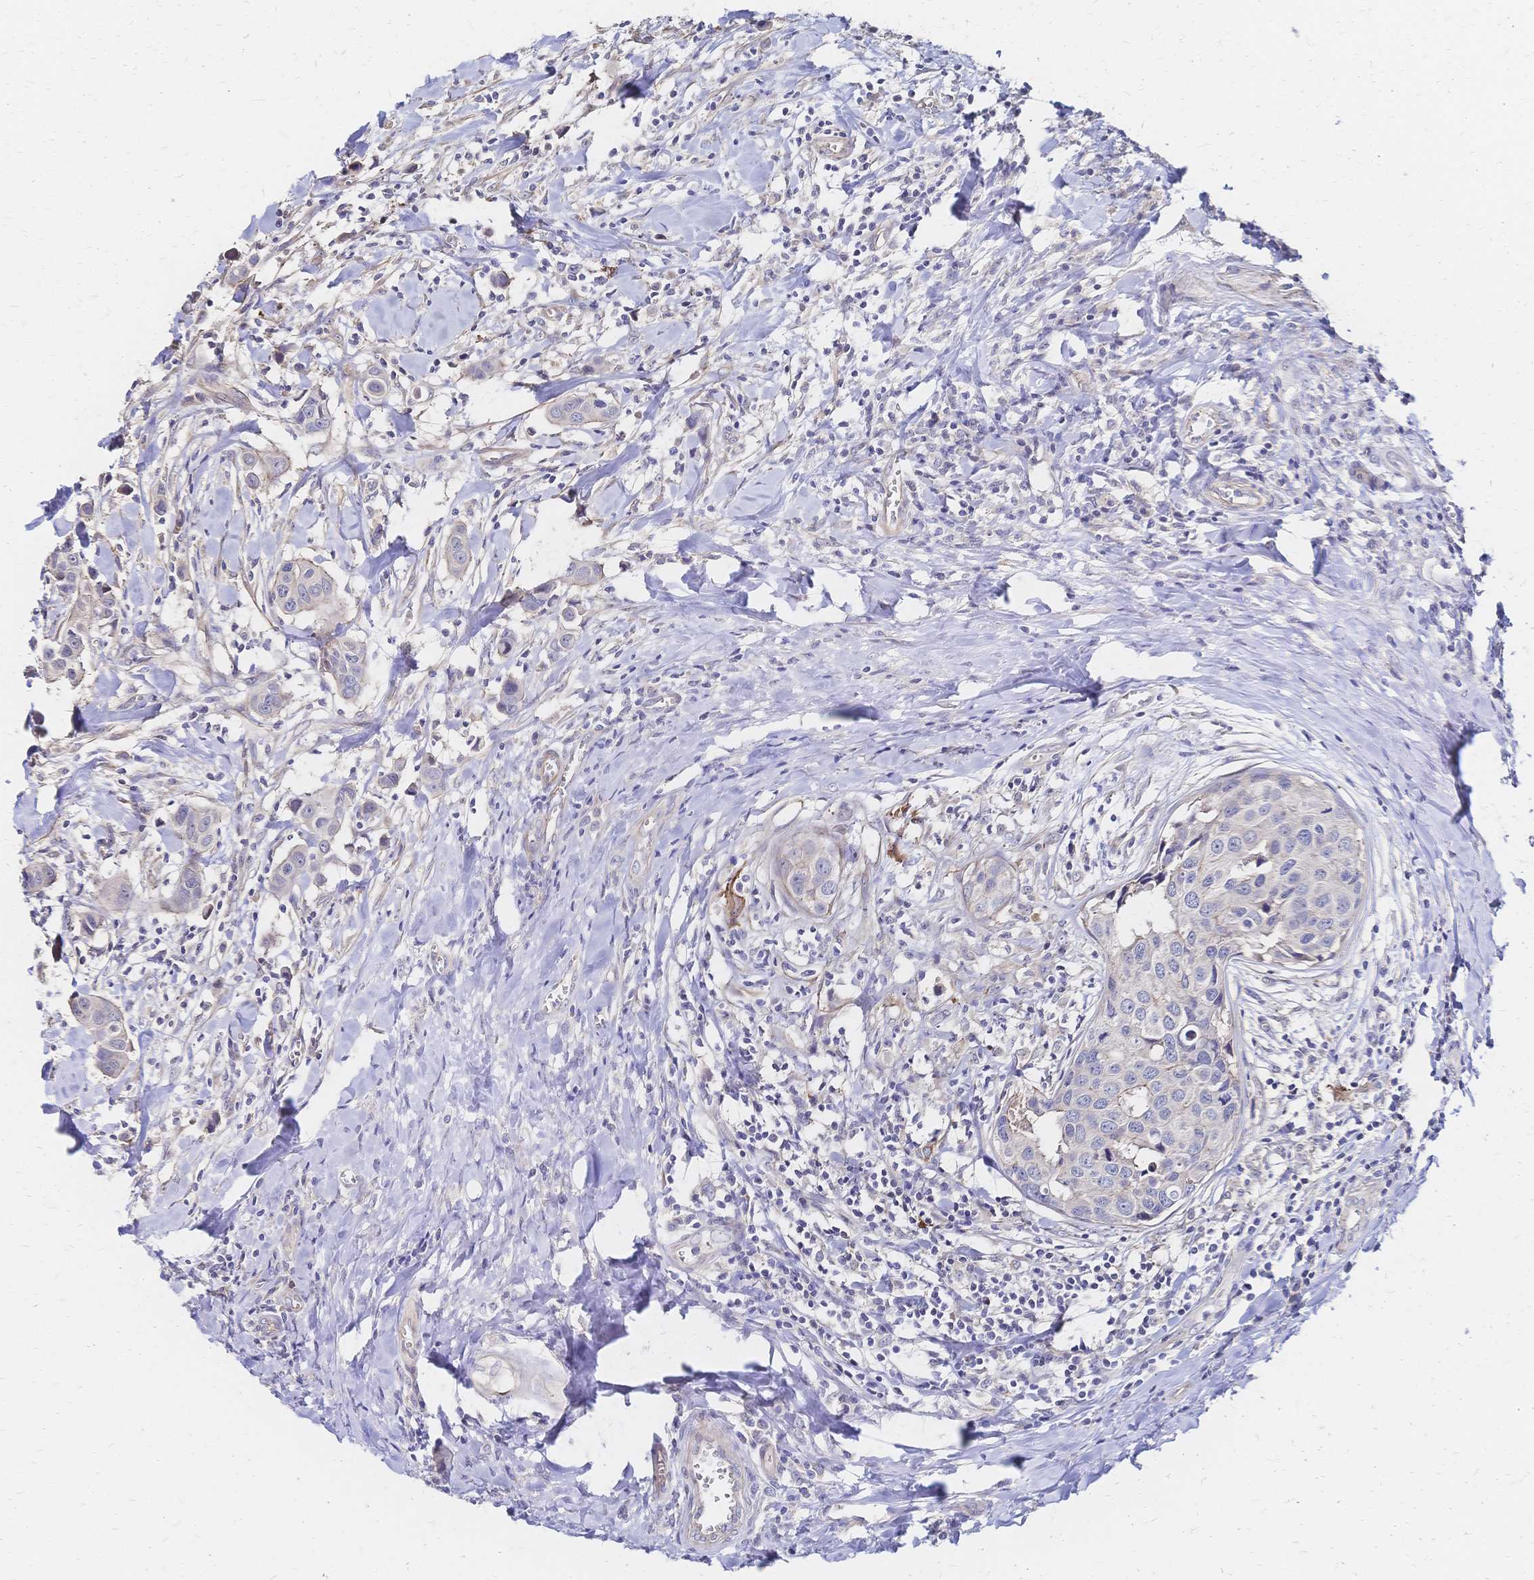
{"staining": {"intensity": "negative", "quantity": "none", "location": "none"}, "tissue": "breast cancer", "cell_type": "Tumor cells", "image_type": "cancer", "snomed": [{"axis": "morphology", "description": "Duct carcinoma"}, {"axis": "topography", "description": "Breast"}], "caption": "Tumor cells are negative for protein expression in human breast cancer.", "gene": "SLC5A1", "patient": {"sex": "female", "age": 24}}